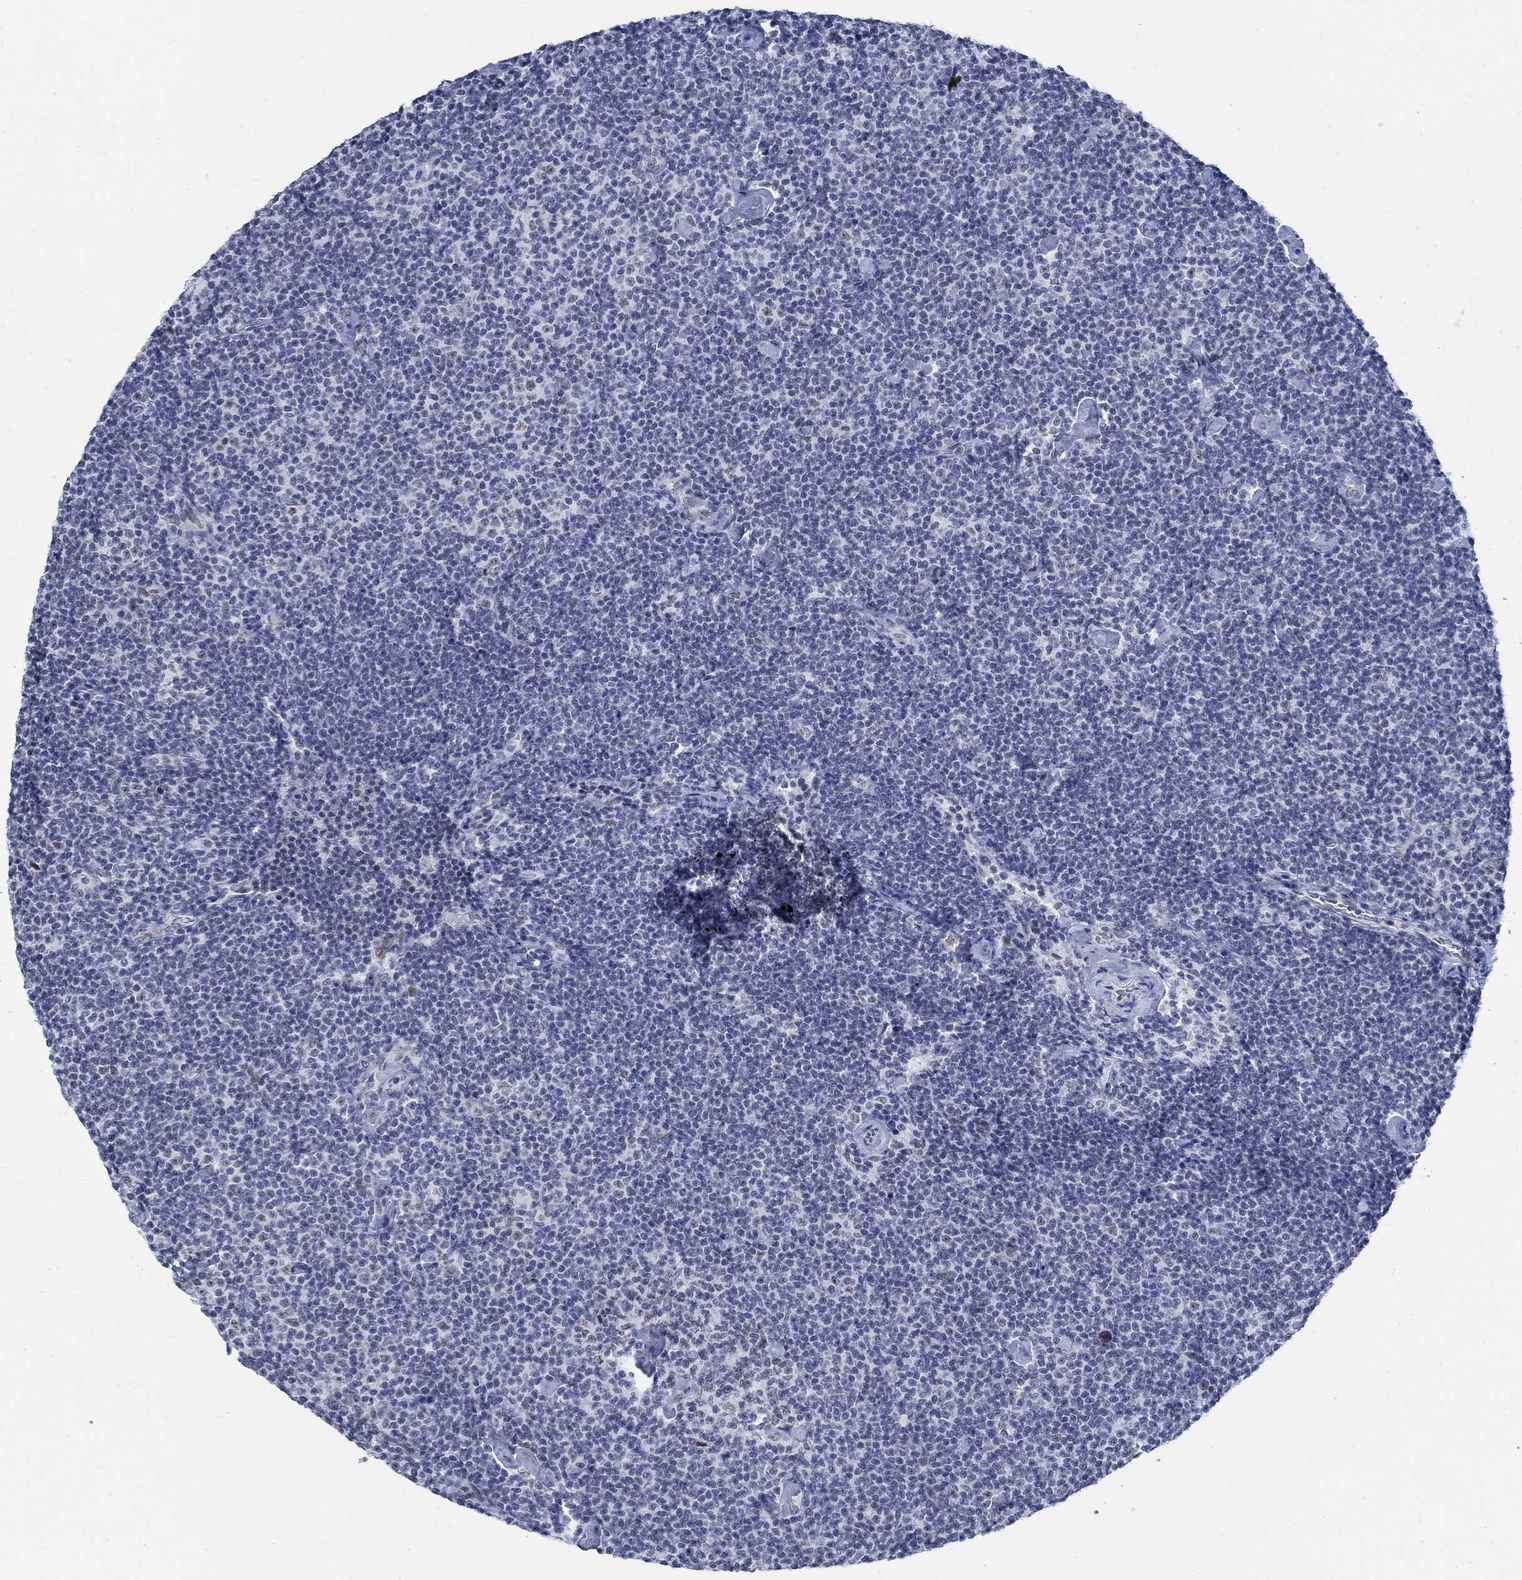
{"staining": {"intensity": "negative", "quantity": "none", "location": "none"}, "tissue": "lymphoma", "cell_type": "Tumor cells", "image_type": "cancer", "snomed": [{"axis": "morphology", "description": "Malignant lymphoma, non-Hodgkin's type, Low grade"}, {"axis": "topography", "description": "Lymph node"}], "caption": "IHC histopathology image of neoplastic tissue: human lymphoma stained with DAB (3,3'-diaminobenzidine) demonstrates no significant protein staining in tumor cells.", "gene": "DLK1", "patient": {"sex": "male", "age": 81}}